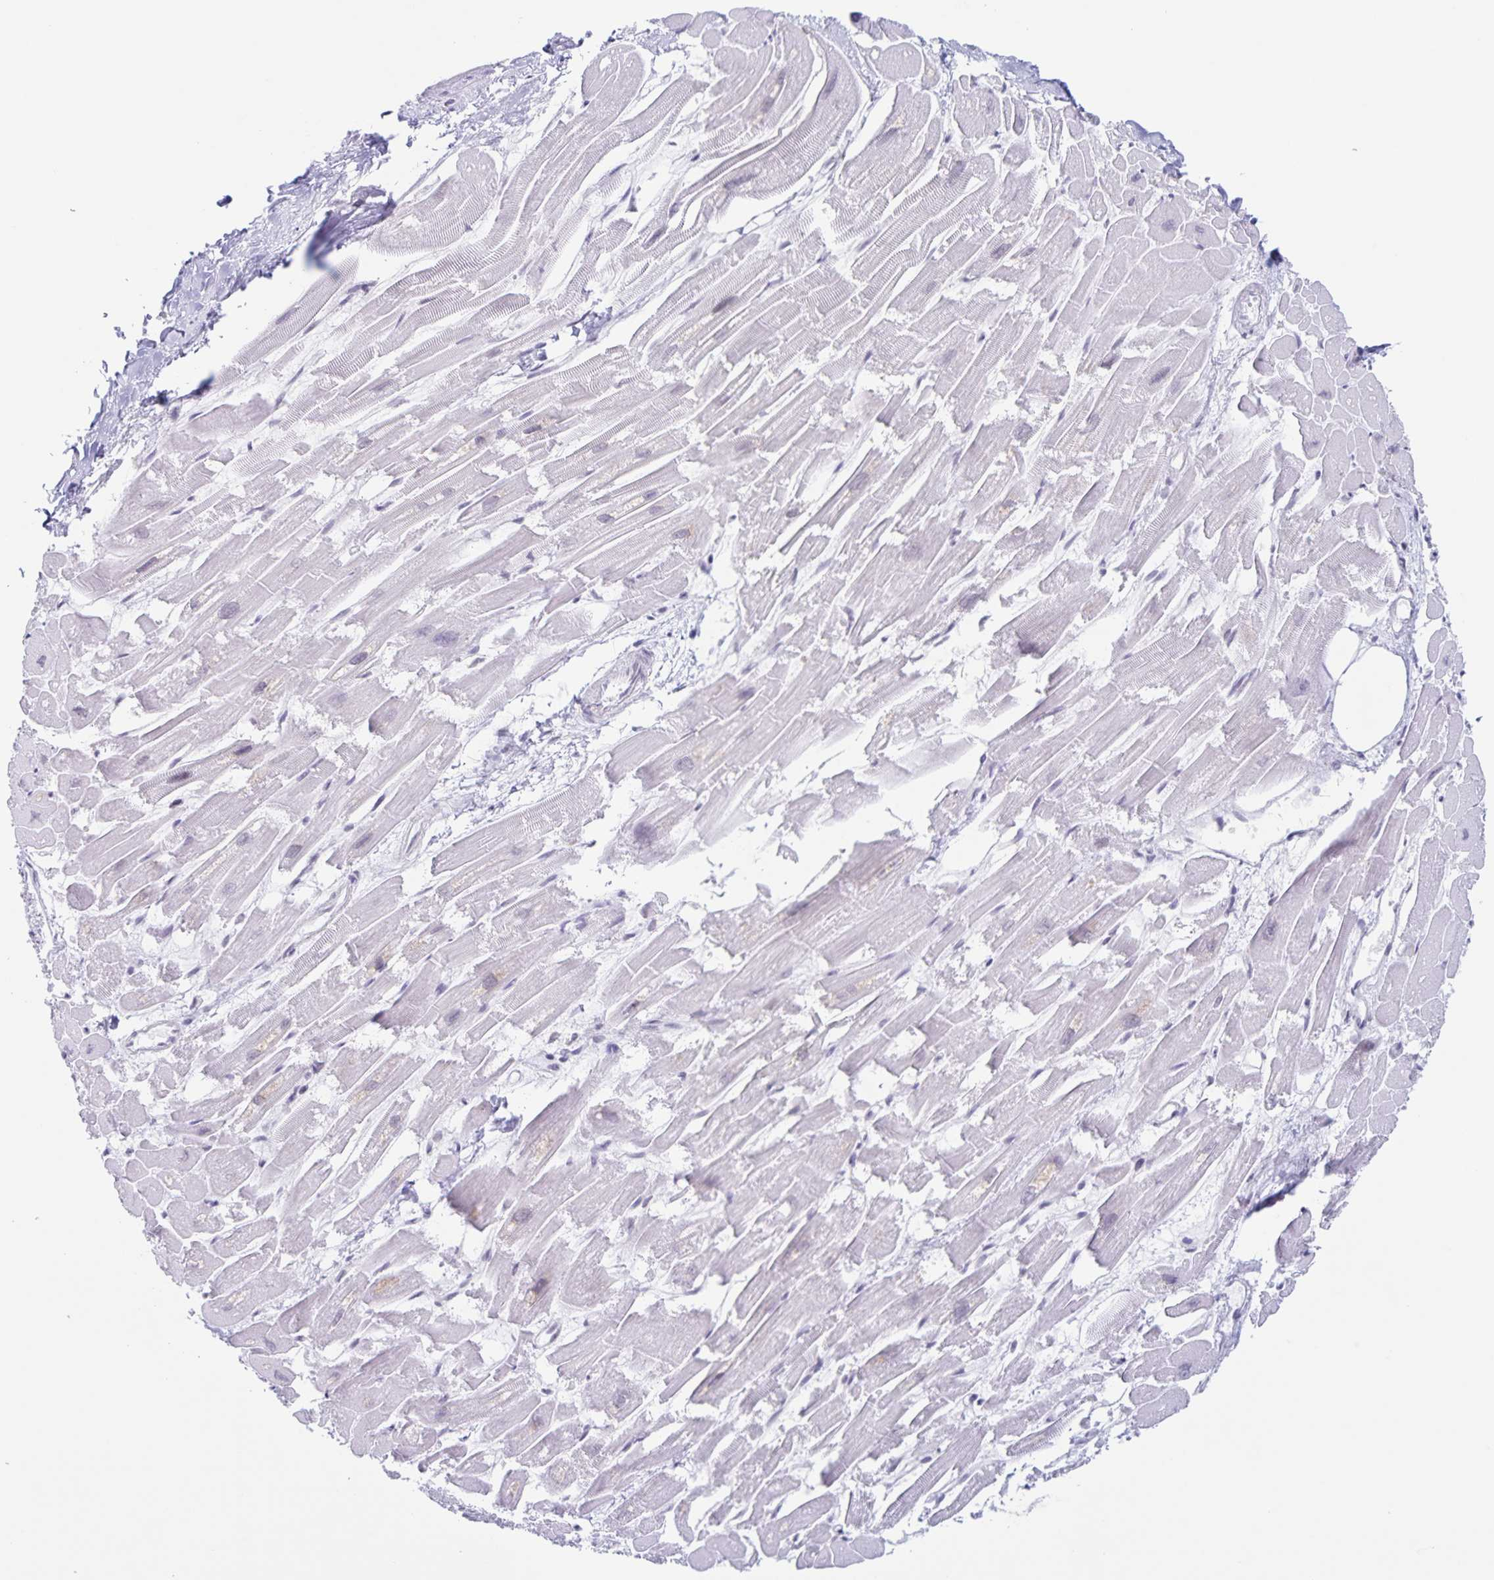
{"staining": {"intensity": "negative", "quantity": "none", "location": "none"}, "tissue": "heart muscle", "cell_type": "Cardiomyocytes", "image_type": "normal", "snomed": [{"axis": "morphology", "description": "Normal tissue, NOS"}, {"axis": "topography", "description": "Heart"}], "caption": "Immunohistochemistry histopathology image of benign heart muscle: heart muscle stained with DAB exhibits no significant protein expression in cardiomyocytes.", "gene": "LCE6A", "patient": {"sex": "male", "age": 54}}